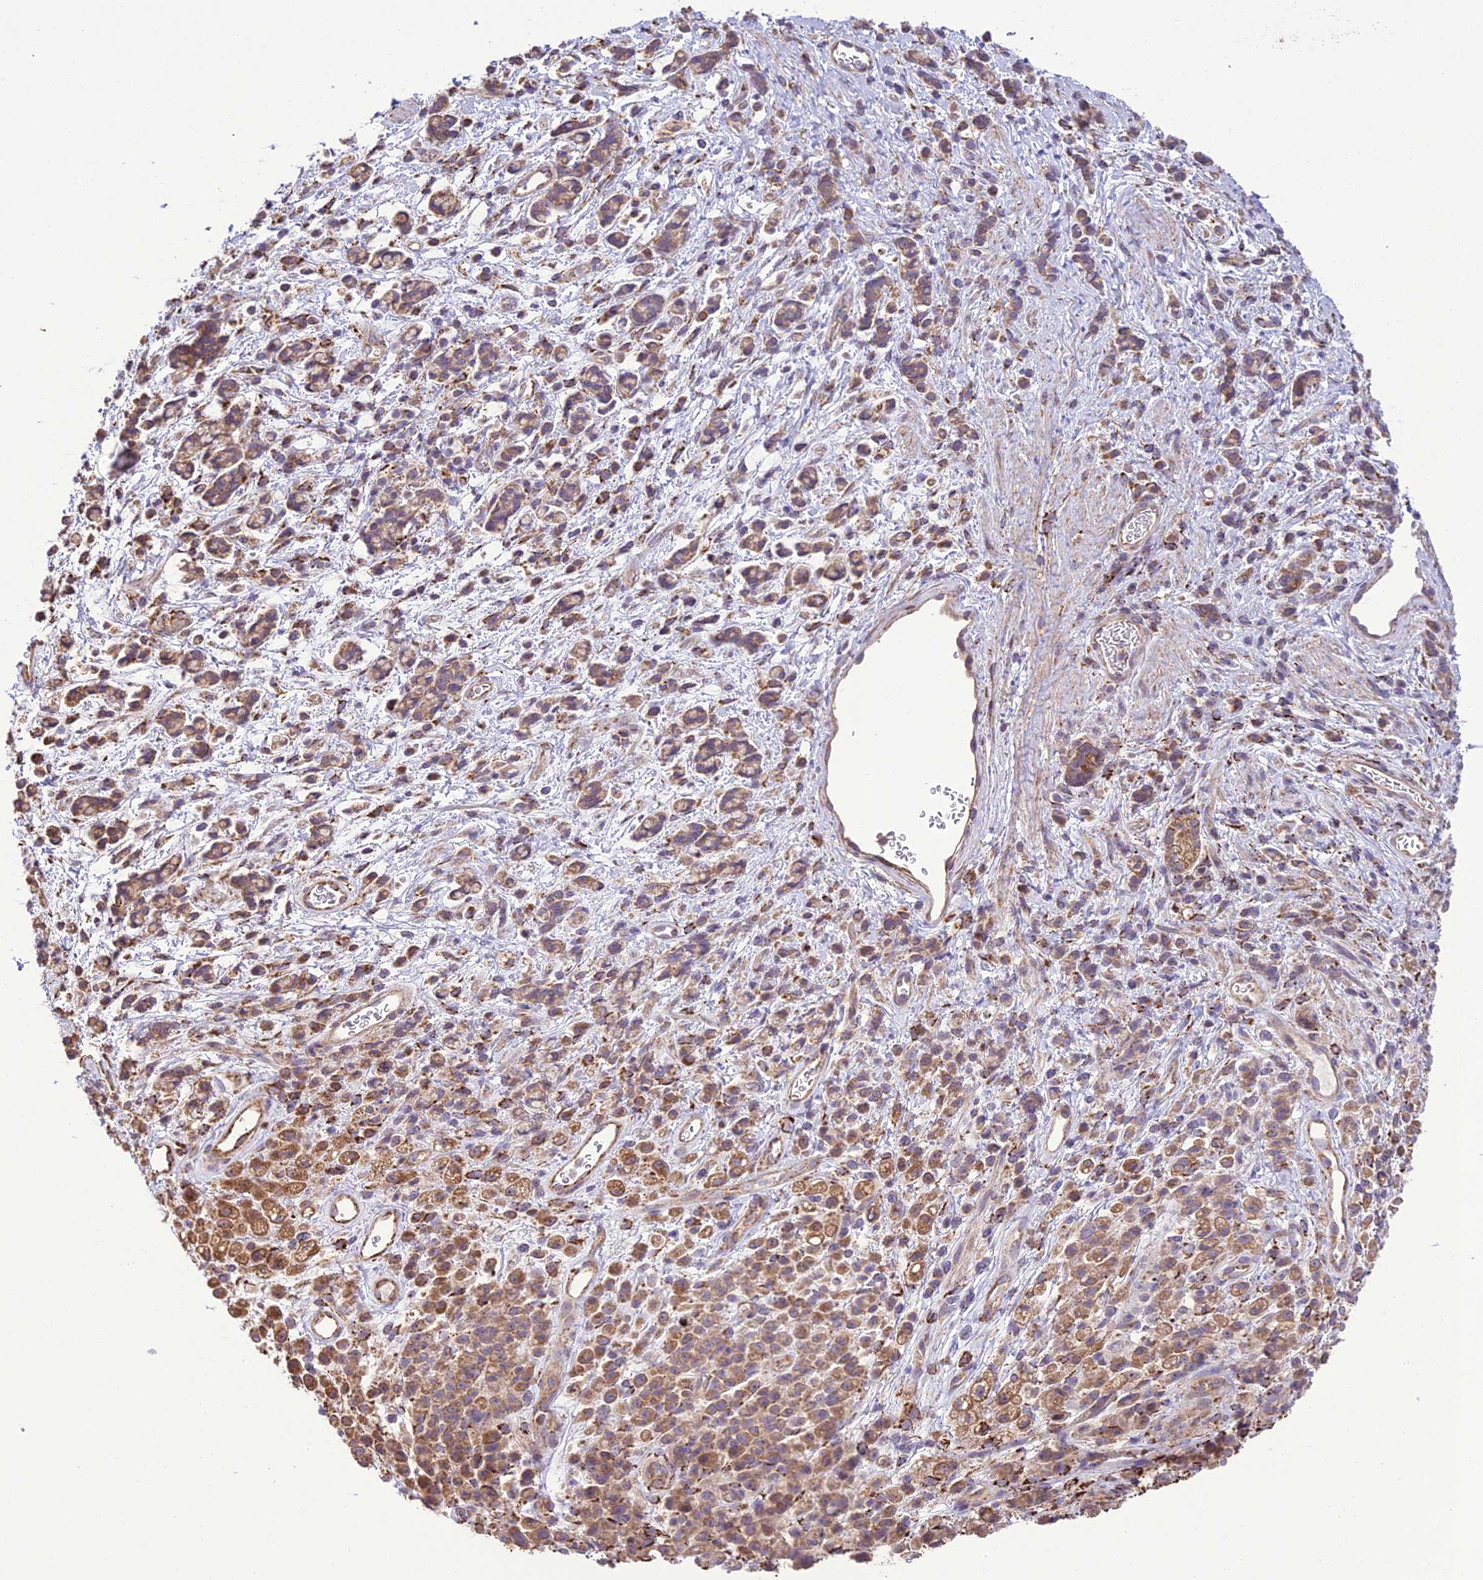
{"staining": {"intensity": "moderate", "quantity": ">75%", "location": "cytoplasmic/membranous"}, "tissue": "stomach cancer", "cell_type": "Tumor cells", "image_type": "cancer", "snomed": [{"axis": "morphology", "description": "Adenocarcinoma, NOS"}, {"axis": "topography", "description": "Stomach"}], "caption": "Protein expression analysis of human stomach cancer reveals moderate cytoplasmic/membranous expression in approximately >75% of tumor cells.", "gene": "TBC1D24", "patient": {"sex": "female", "age": 60}}